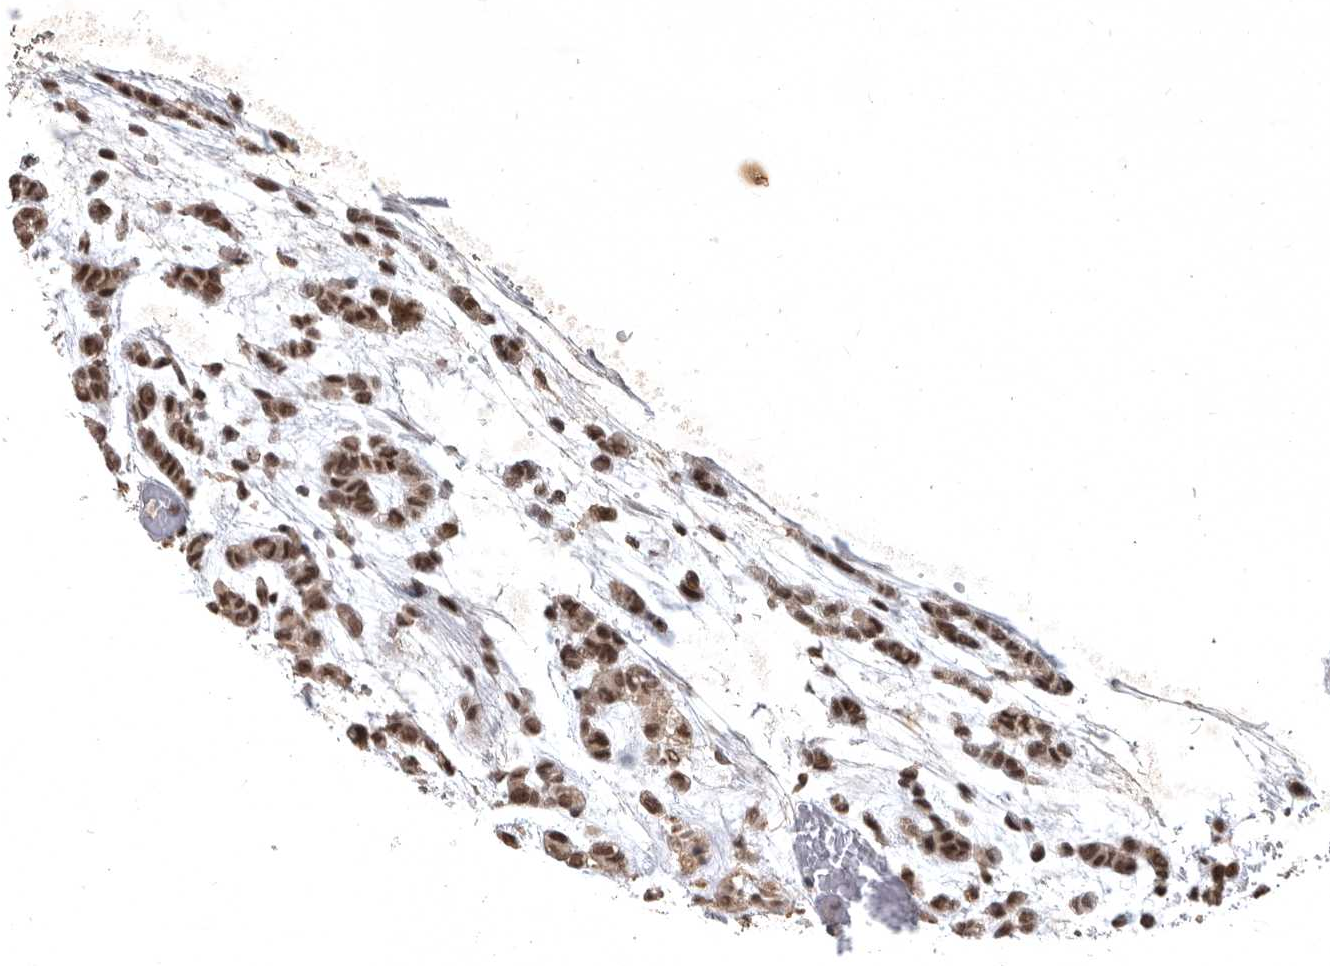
{"staining": {"intensity": "moderate", "quantity": ">75%", "location": "nuclear"}, "tissue": "head and neck cancer", "cell_type": "Tumor cells", "image_type": "cancer", "snomed": [{"axis": "morphology", "description": "Adenocarcinoma, NOS"}, {"axis": "morphology", "description": "Adenoma, NOS"}, {"axis": "topography", "description": "Head-Neck"}], "caption": "An immunohistochemistry photomicrograph of tumor tissue is shown. Protein staining in brown labels moderate nuclear positivity in head and neck cancer (adenoma) within tumor cells.", "gene": "CBLL1", "patient": {"sex": "female", "age": 55}}